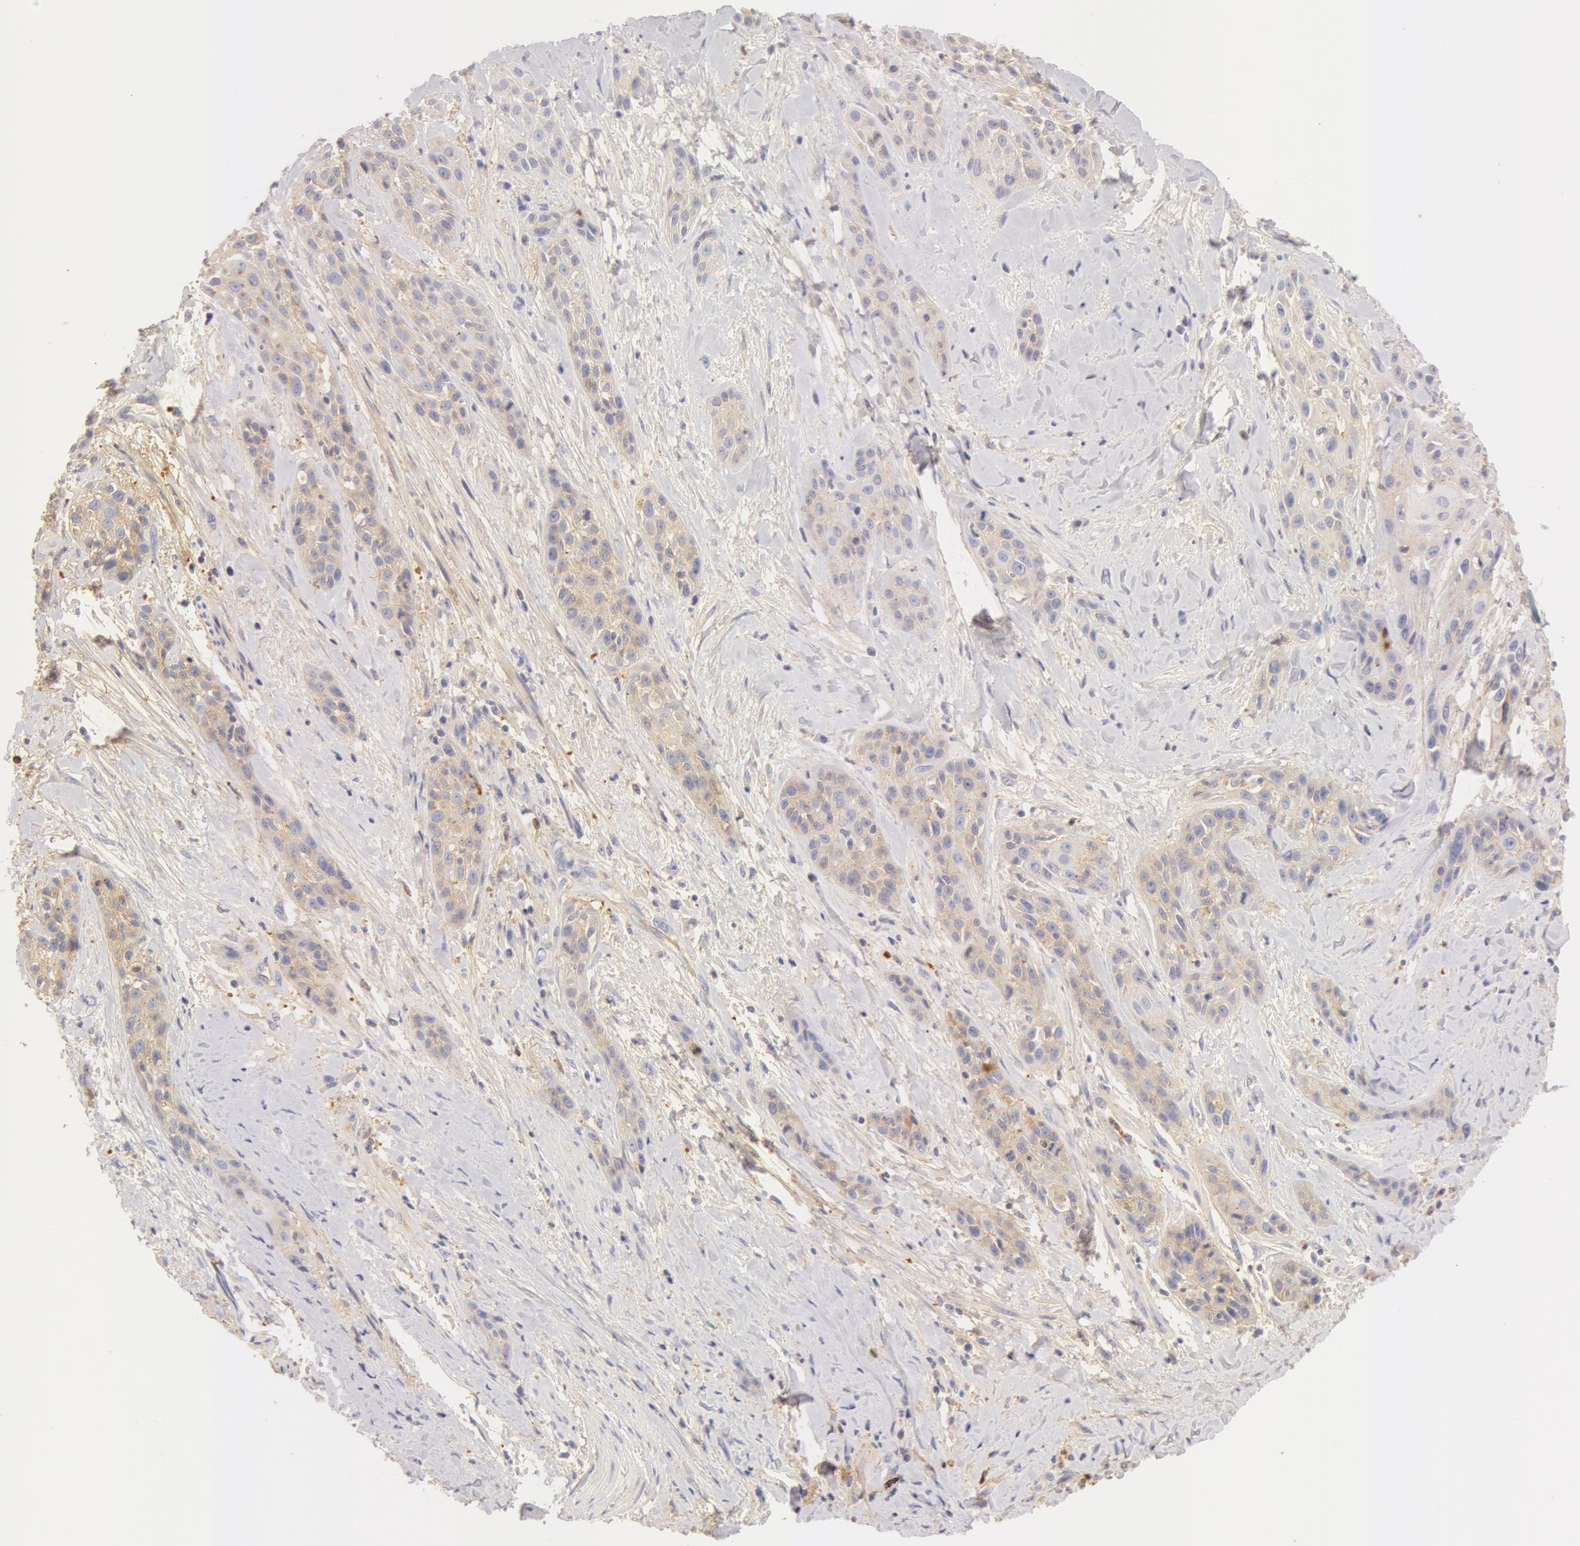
{"staining": {"intensity": "weak", "quantity": ">75%", "location": "cytoplasmic/membranous"}, "tissue": "skin cancer", "cell_type": "Tumor cells", "image_type": "cancer", "snomed": [{"axis": "morphology", "description": "Squamous cell carcinoma, NOS"}, {"axis": "topography", "description": "Skin"}, {"axis": "topography", "description": "Anal"}], "caption": "Tumor cells exhibit low levels of weak cytoplasmic/membranous expression in about >75% of cells in squamous cell carcinoma (skin).", "gene": "GC", "patient": {"sex": "male", "age": 64}}